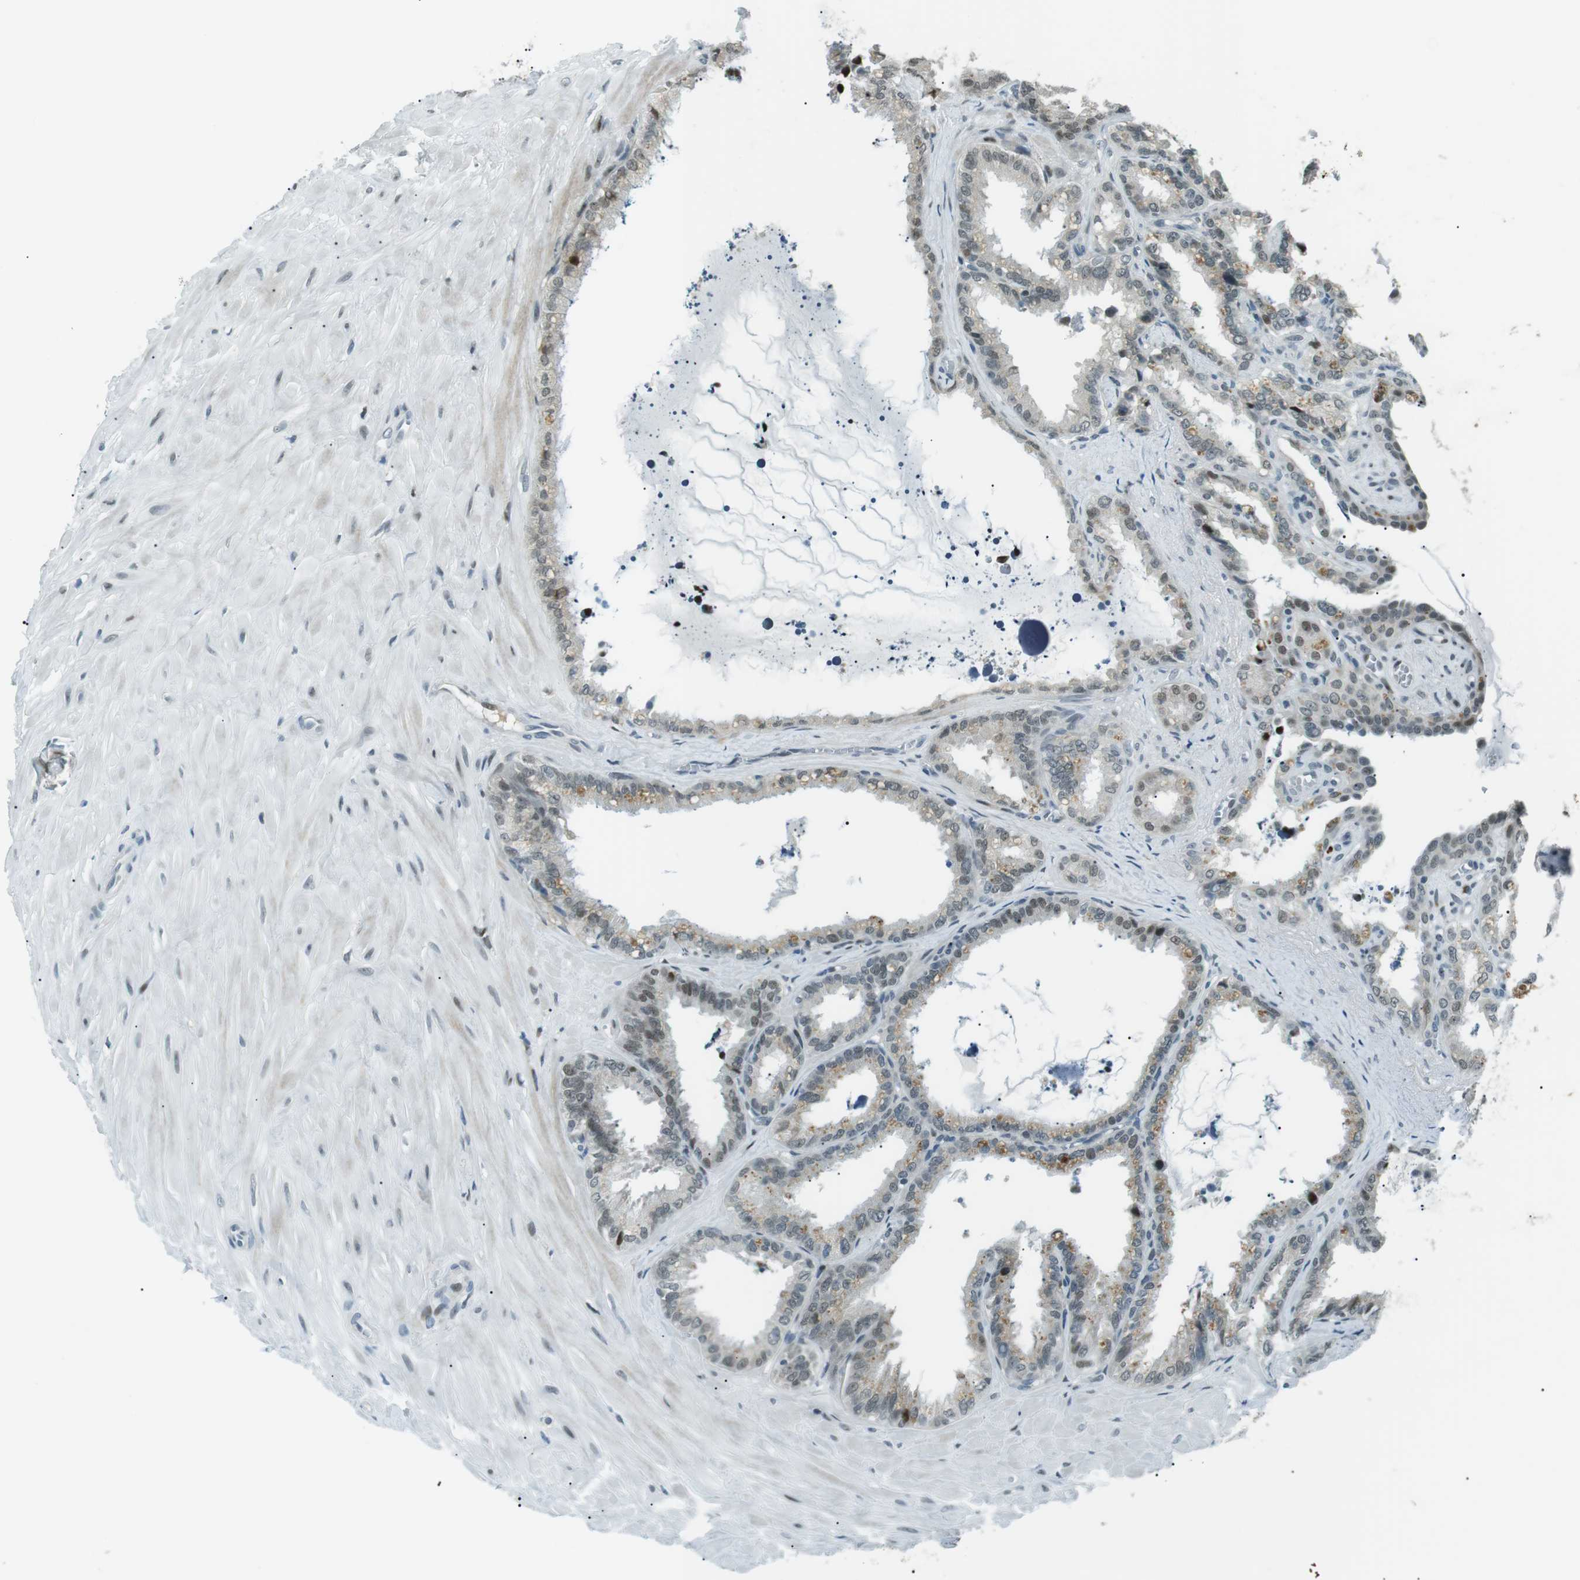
{"staining": {"intensity": "moderate", "quantity": "<25%", "location": "nuclear"}, "tissue": "seminal vesicle", "cell_type": "Glandular cells", "image_type": "normal", "snomed": [{"axis": "morphology", "description": "Normal tissue, NOS"}, {"axis": "topography", "description": "Seminal veicle"}], "caption": "Normal seminal vesicle exhibits moderate nuclear positivity in about <25% of glandular cells, visualized by immunohistochemistry.", "gene": "PJA1", "patient": {"sex": "male", "age": 64}}